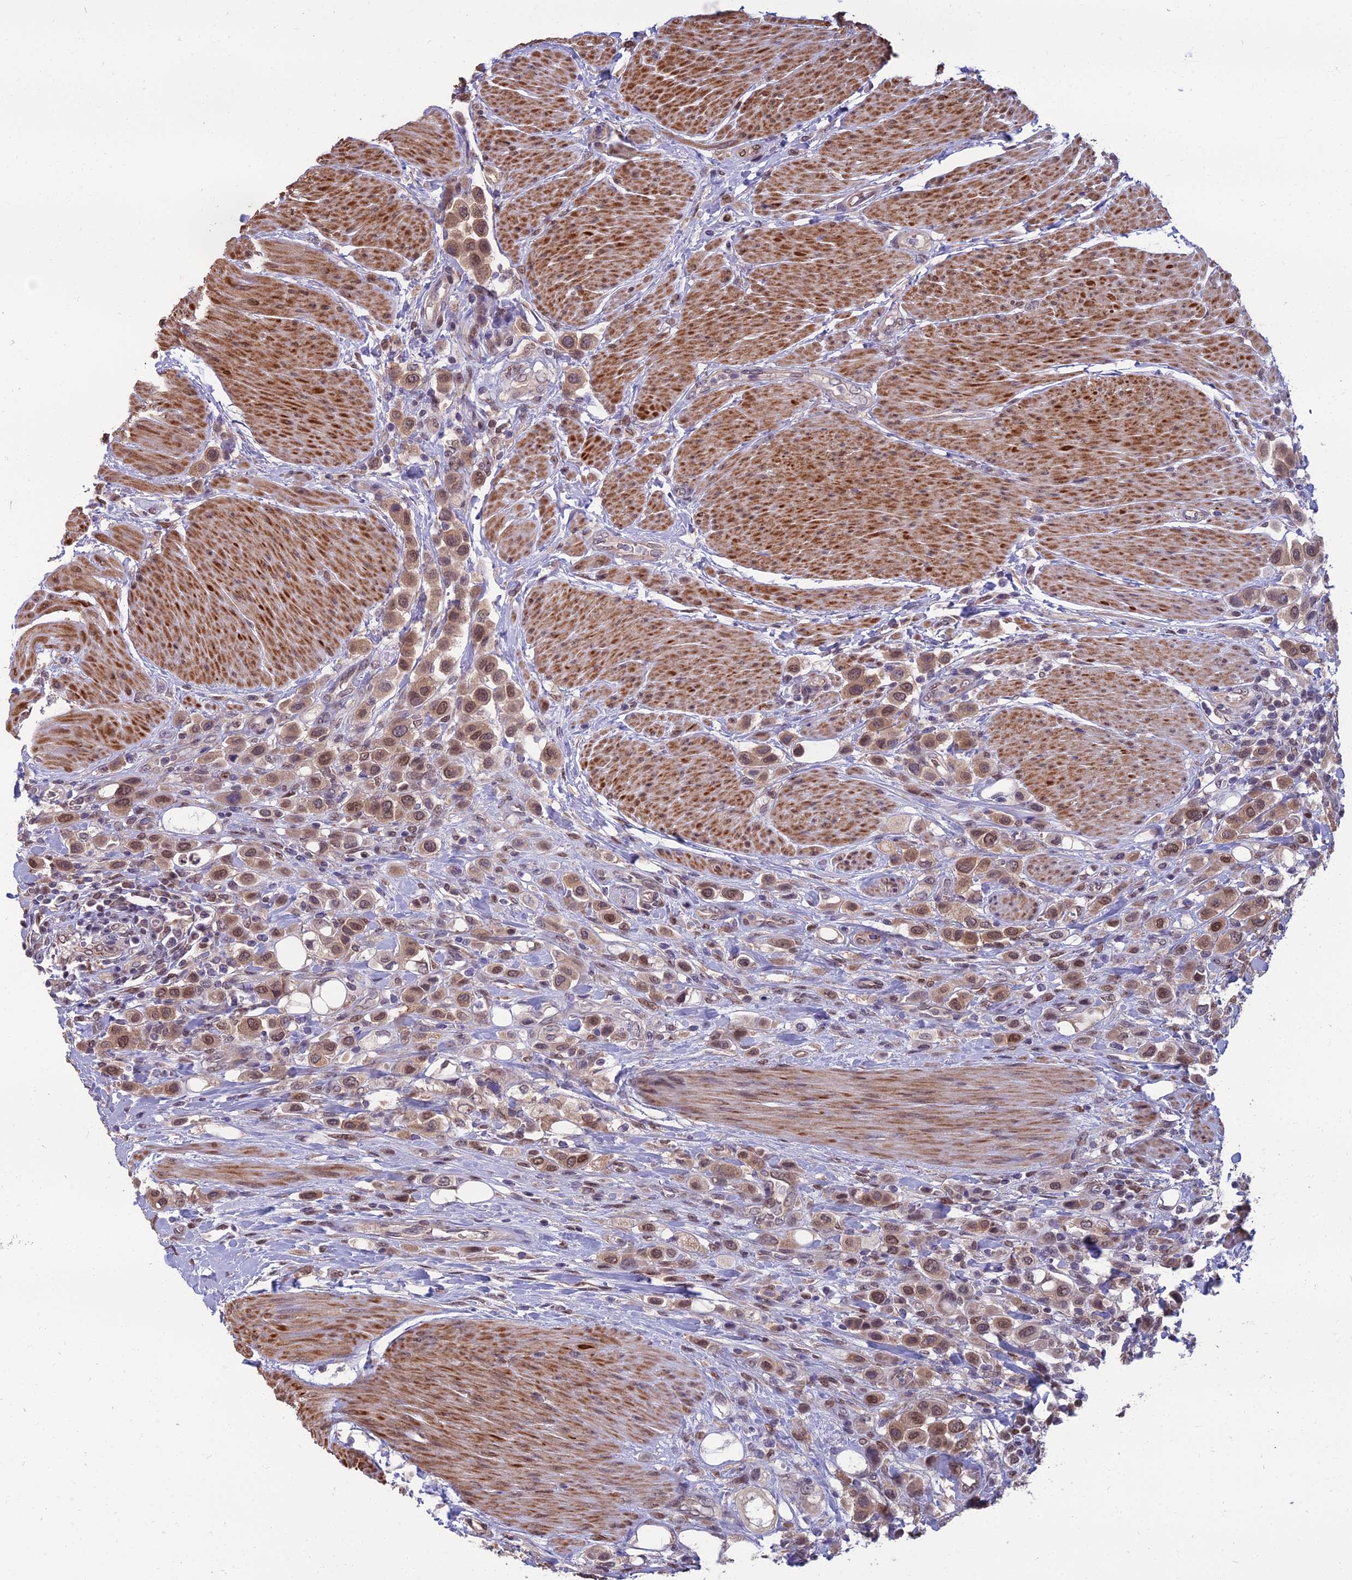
{"staining": {"intensity": "moderate", "quantity": ">75%", "location": "nuclear"}, "tissue": "urothelial cancer", "cell_type": "Tumor cells", "image_type": "cancer", "snomed": [{"axis": "morphology", "description": "Urothelial carcinoma, High grade"}, {"axis": "topography", "description": "Urinary bladder"}], "caption": "Urothelial cancer stained with immunohistochemistry displays moderate nuclear positivity in approximately >75% of tumor cells.", "gene": "NR4A3", "patient": {"sex": "male", "age": 50}}